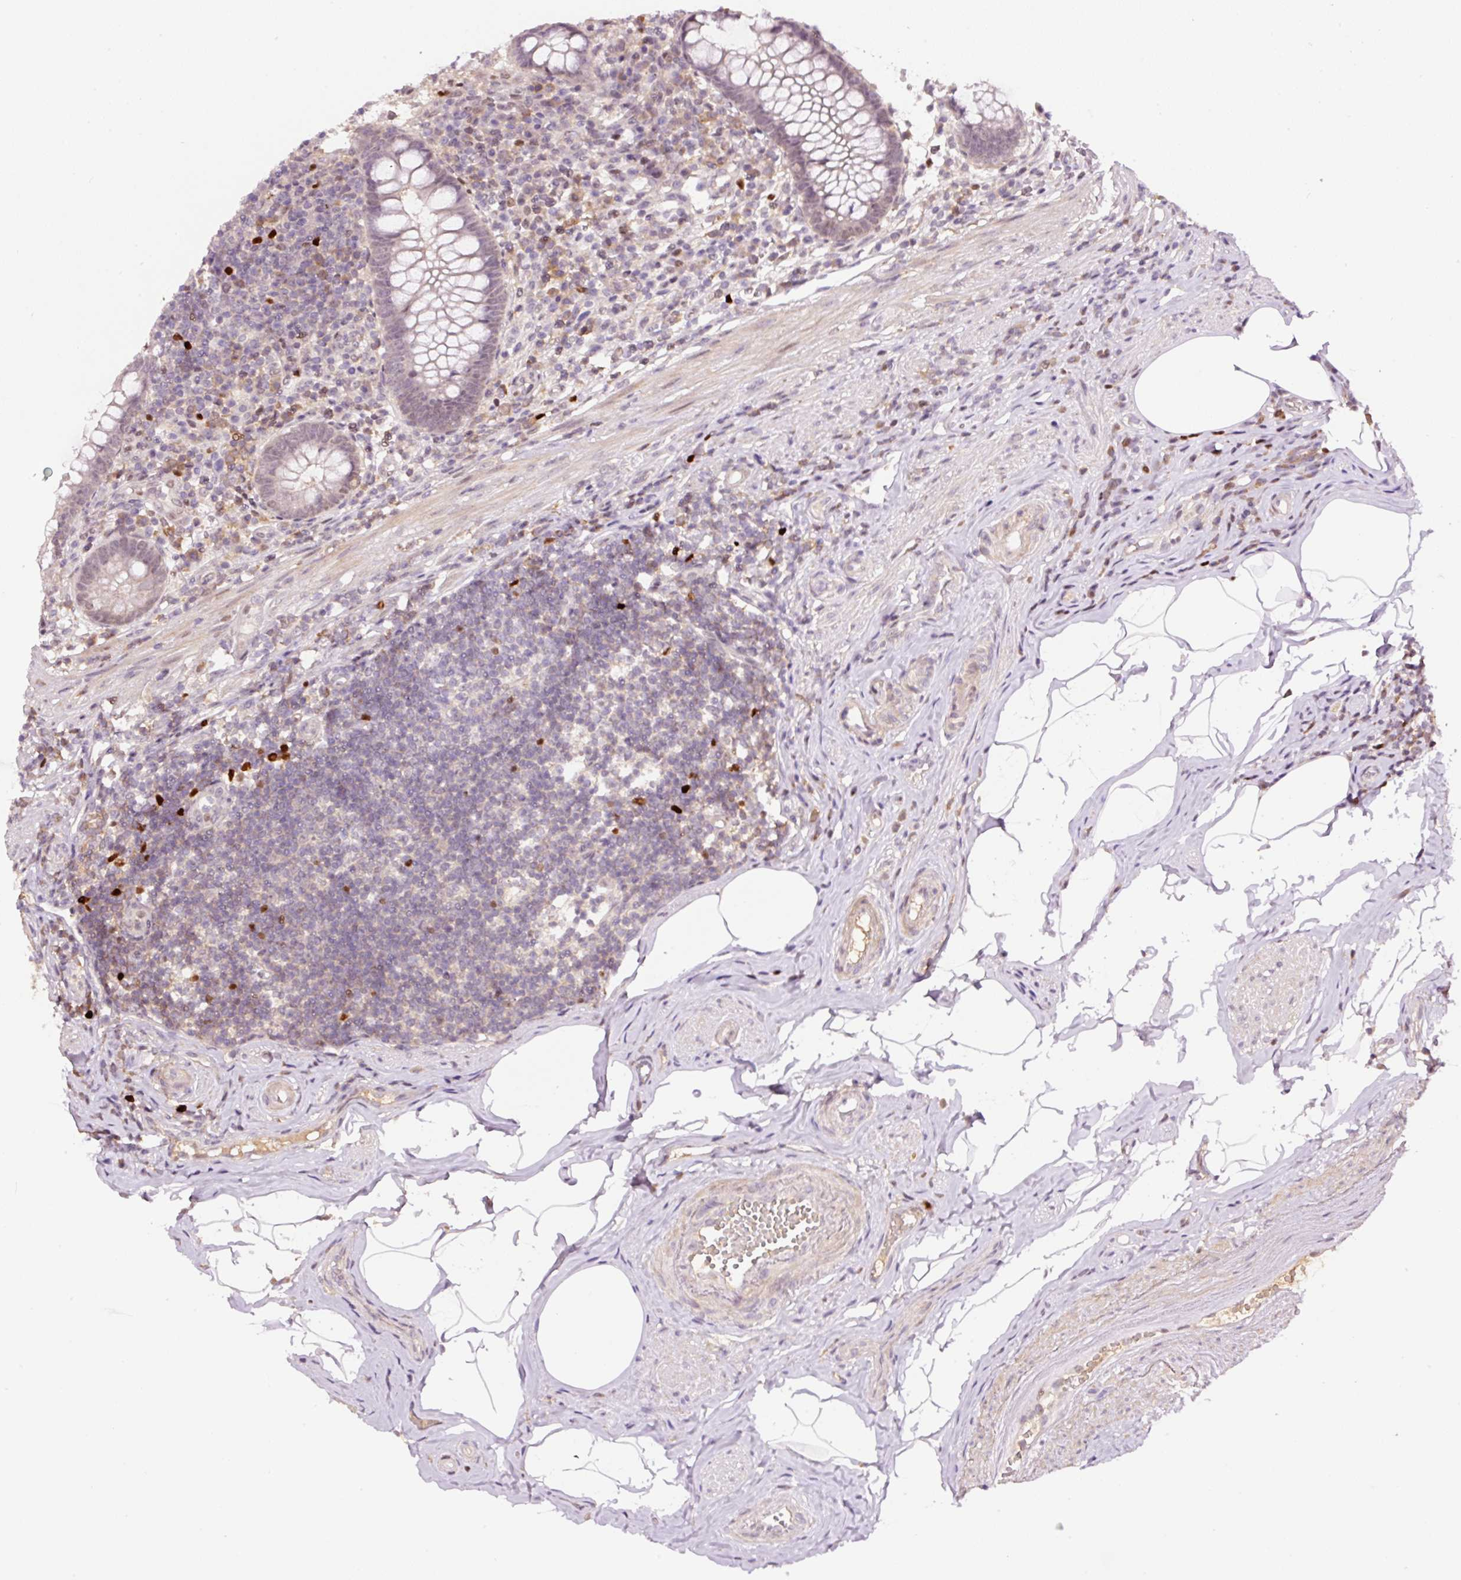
{"staining": {"intensity": "weak", "quantity": "<25%", "location": "cytoplasmic/membranous,nuclear"}, "tissue": "appendix", "cell_type": "Glandular cells", "image_type": "normal", "snomed": [{"axis": "morphology", "description": "Normal tissue, NOS"}, {"axis": "topography", "description": "Appendix"}], "caption": "DAB (3,3'-diaminobenzidine) immunohistochemical staining of normal appendix shows no significant expression in glandular cells. (Brightfield microscopy of DAB immunohistochemistry (IHC) at high magnification).", "gene": "DPPA4", "patient": {"sex": "female", "age": 56}}